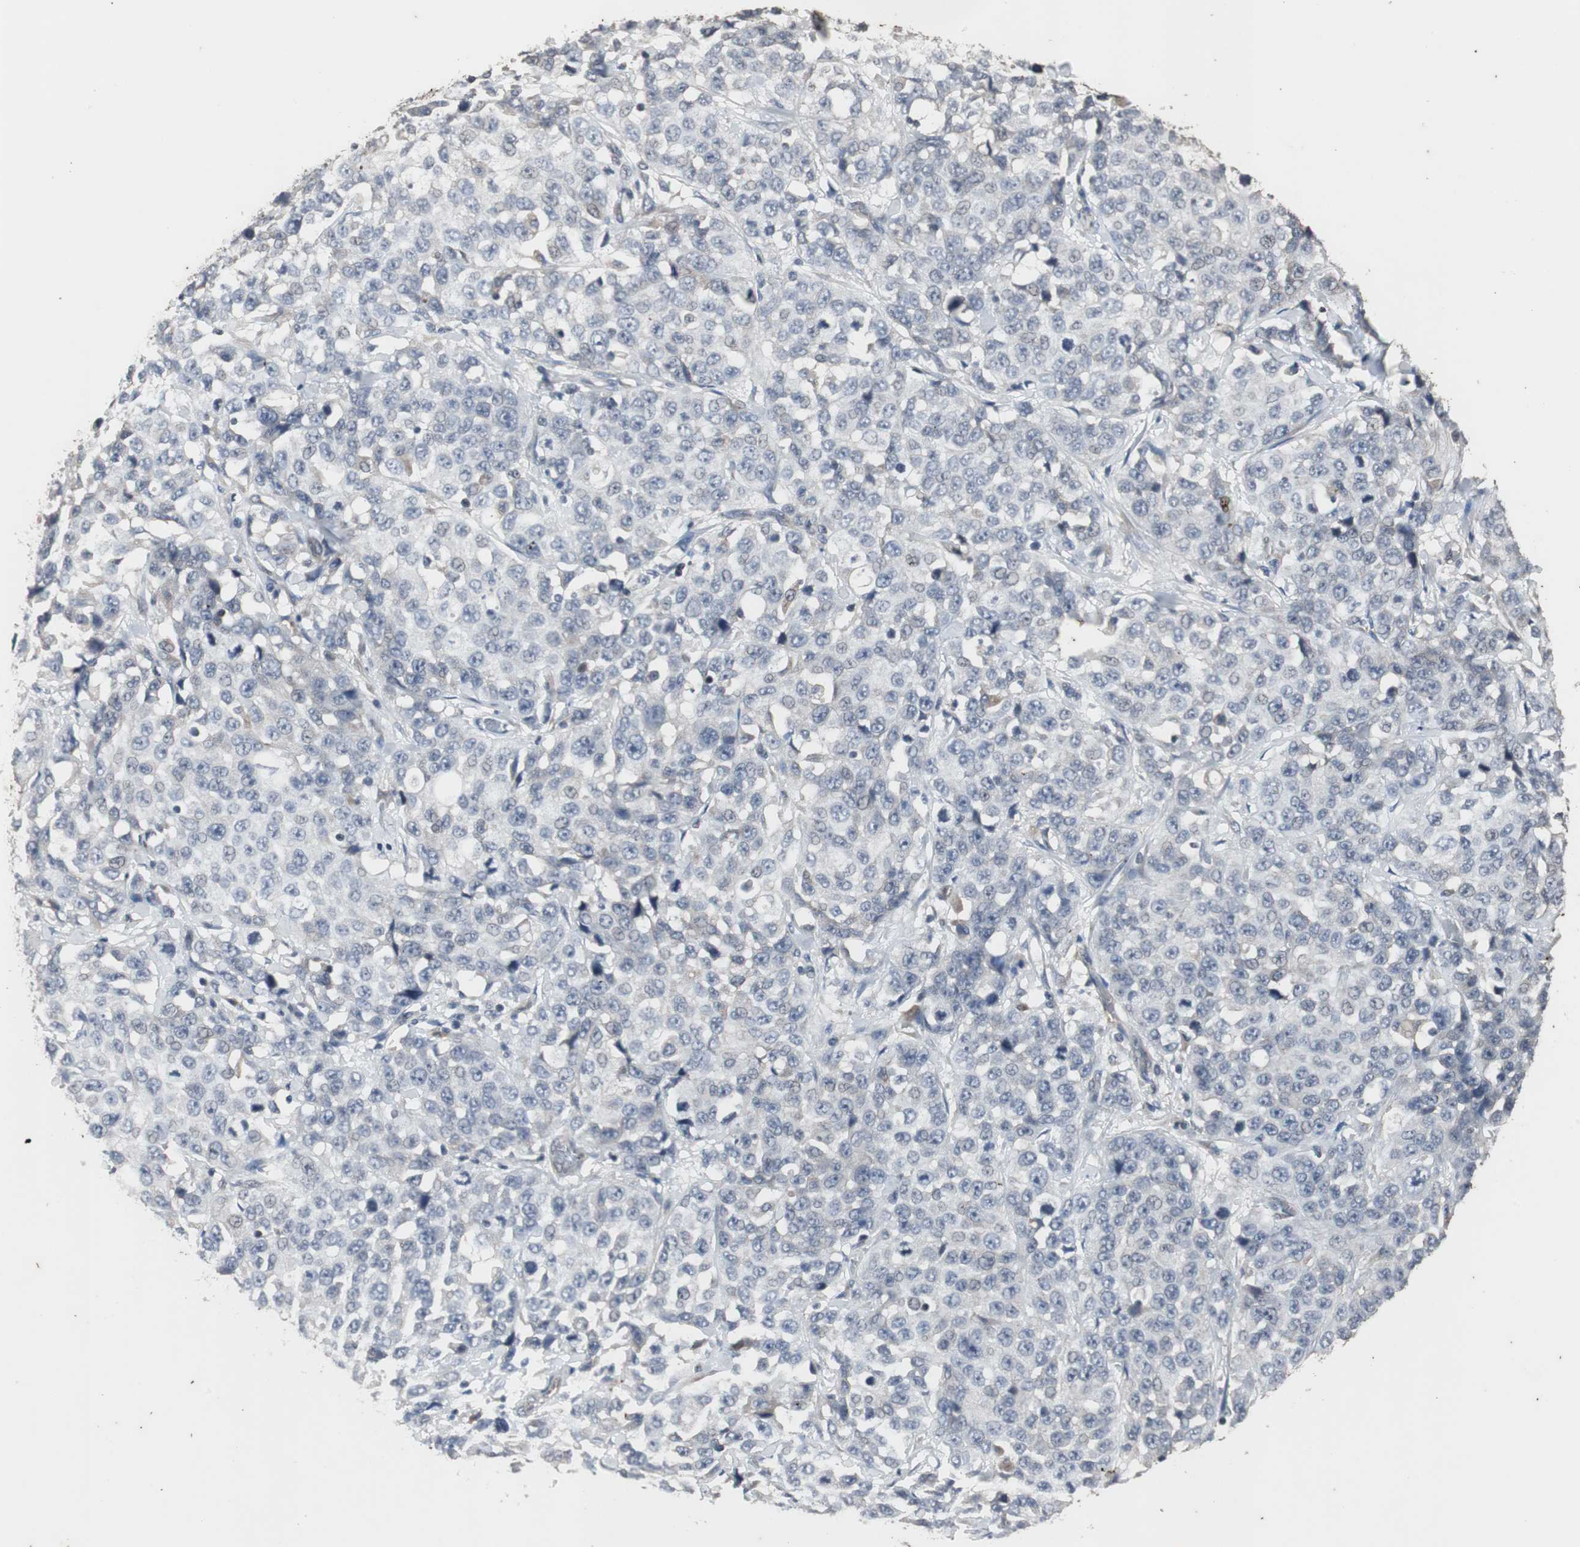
{"staining": {"intensity": "negative", "quantity": "none", "location": "none"}, "tissue": "stomach cancer", "cell_type": "Tumor cells", "image_type": "cancer", "snomed": [{"axis": "morphology", "description": "Normal tissue, NOS"}, {"axis": "morphology", "description": "Adenocarcinoma, NOS"}, {"axis": "topography", "description": "Stomach"}], "caption": "This is an immunohistochemistry (IHC) image of stomach cancer (adenocarcinoma). There is no staining in tumor cells.", "gene": "CRADD", "patient": {"sex": "male", "age": 48}}